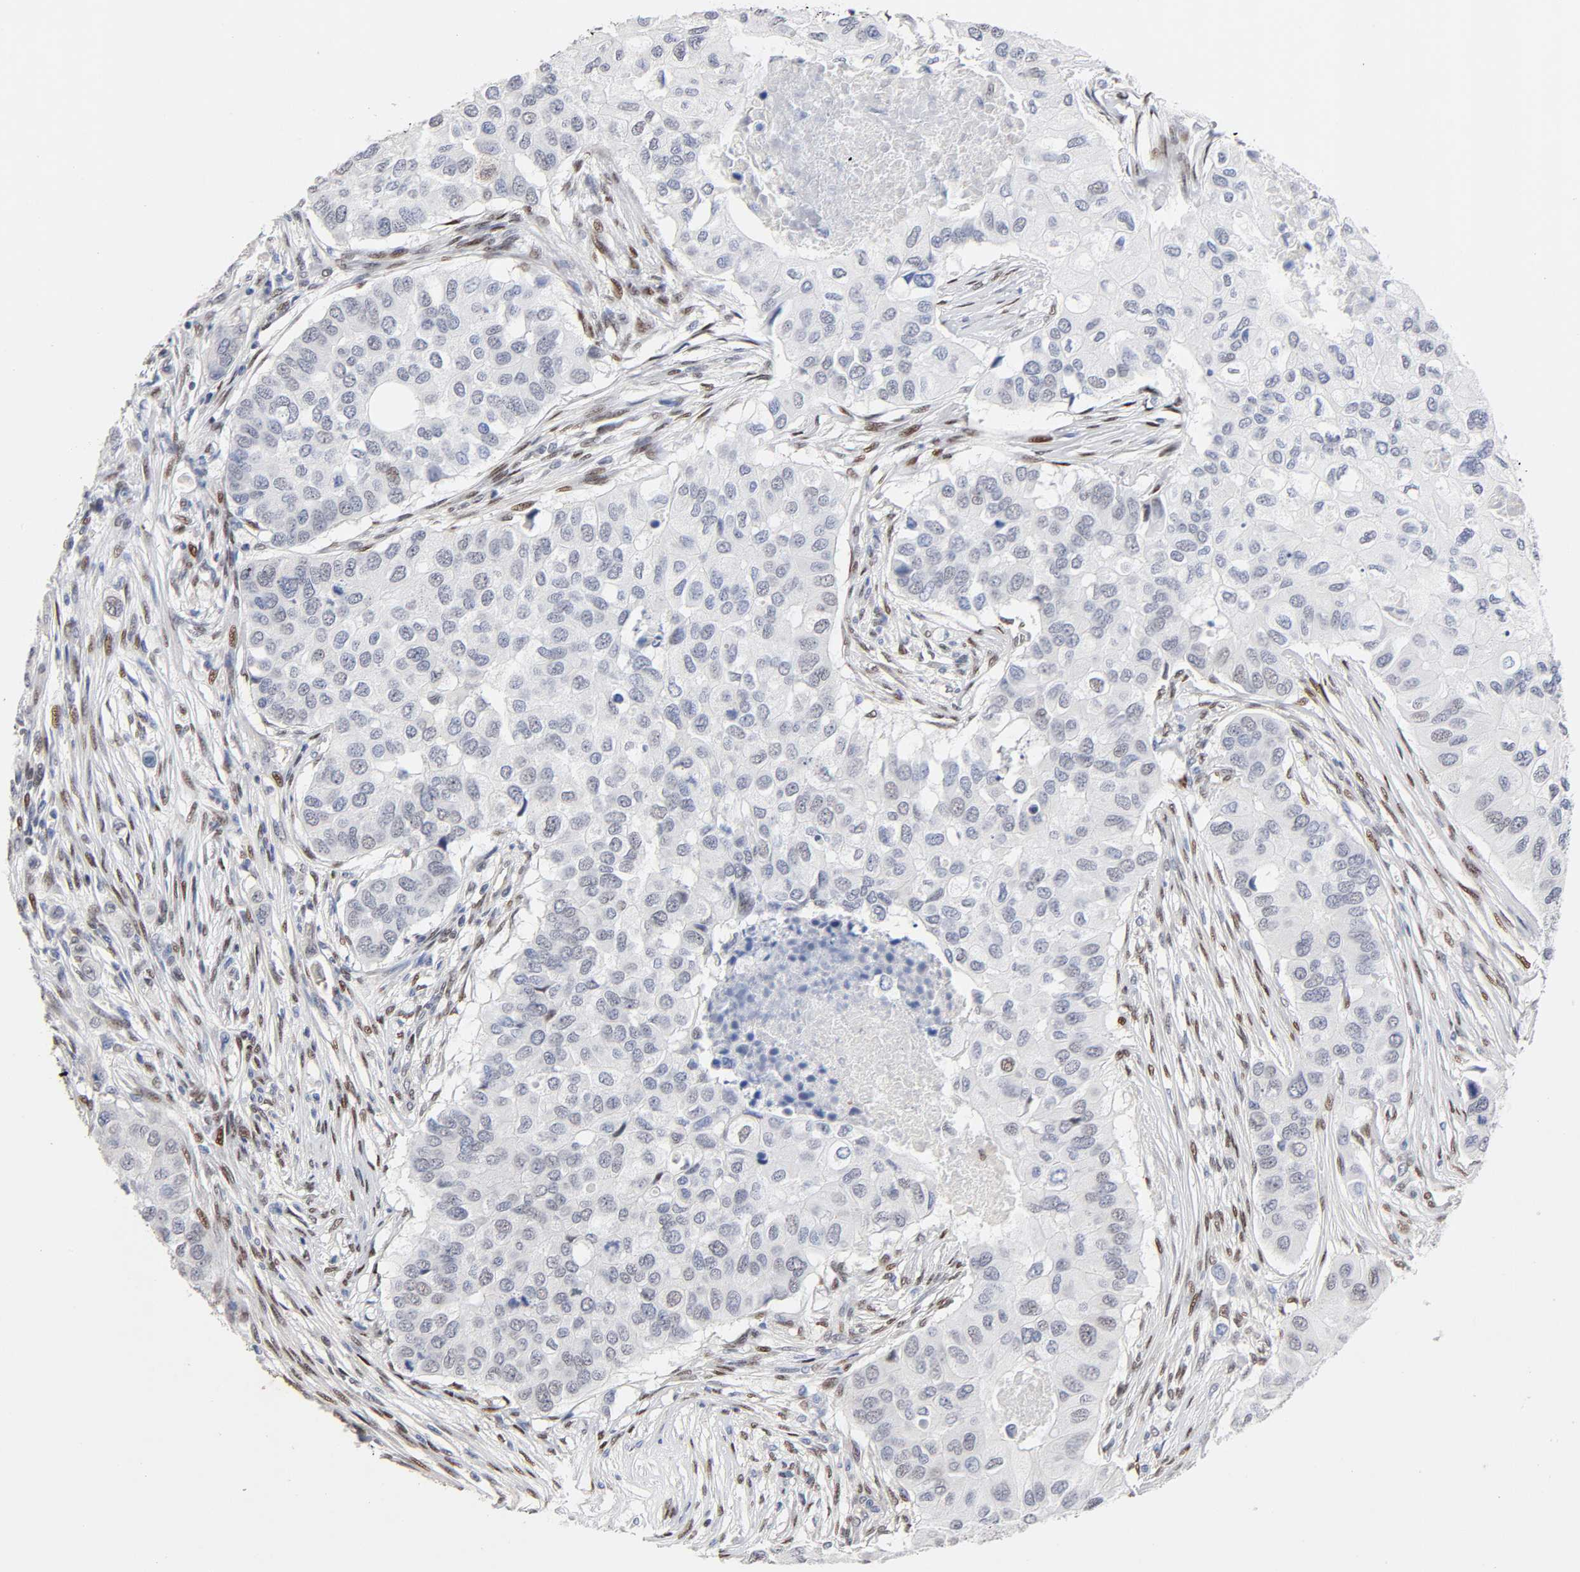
{"staining": {"intensity": "negative", "quantity": "none", "location": "none"}, "tissue": "breast cancer", "cell_type": "Tumor cells", "image_type": "cancer", "snomed": [{"axis": "morphology", "description": "Normal tissue, NOS"}, {"axis": "morphology", "description": "Duct carcinoma"}, {"axis": "topography", "description": "Breast"}], "caption": "Immunohistochemistry (IHC) photomicrograph of breast cancer stained for a protein (brown), which demonstrates no staining in tumor cells. (DAB immunohistochemistry visualized using brightfield microscopy, high magnification).", "gene": "STK38", "patient": {"sex": "female", "age": 49}}